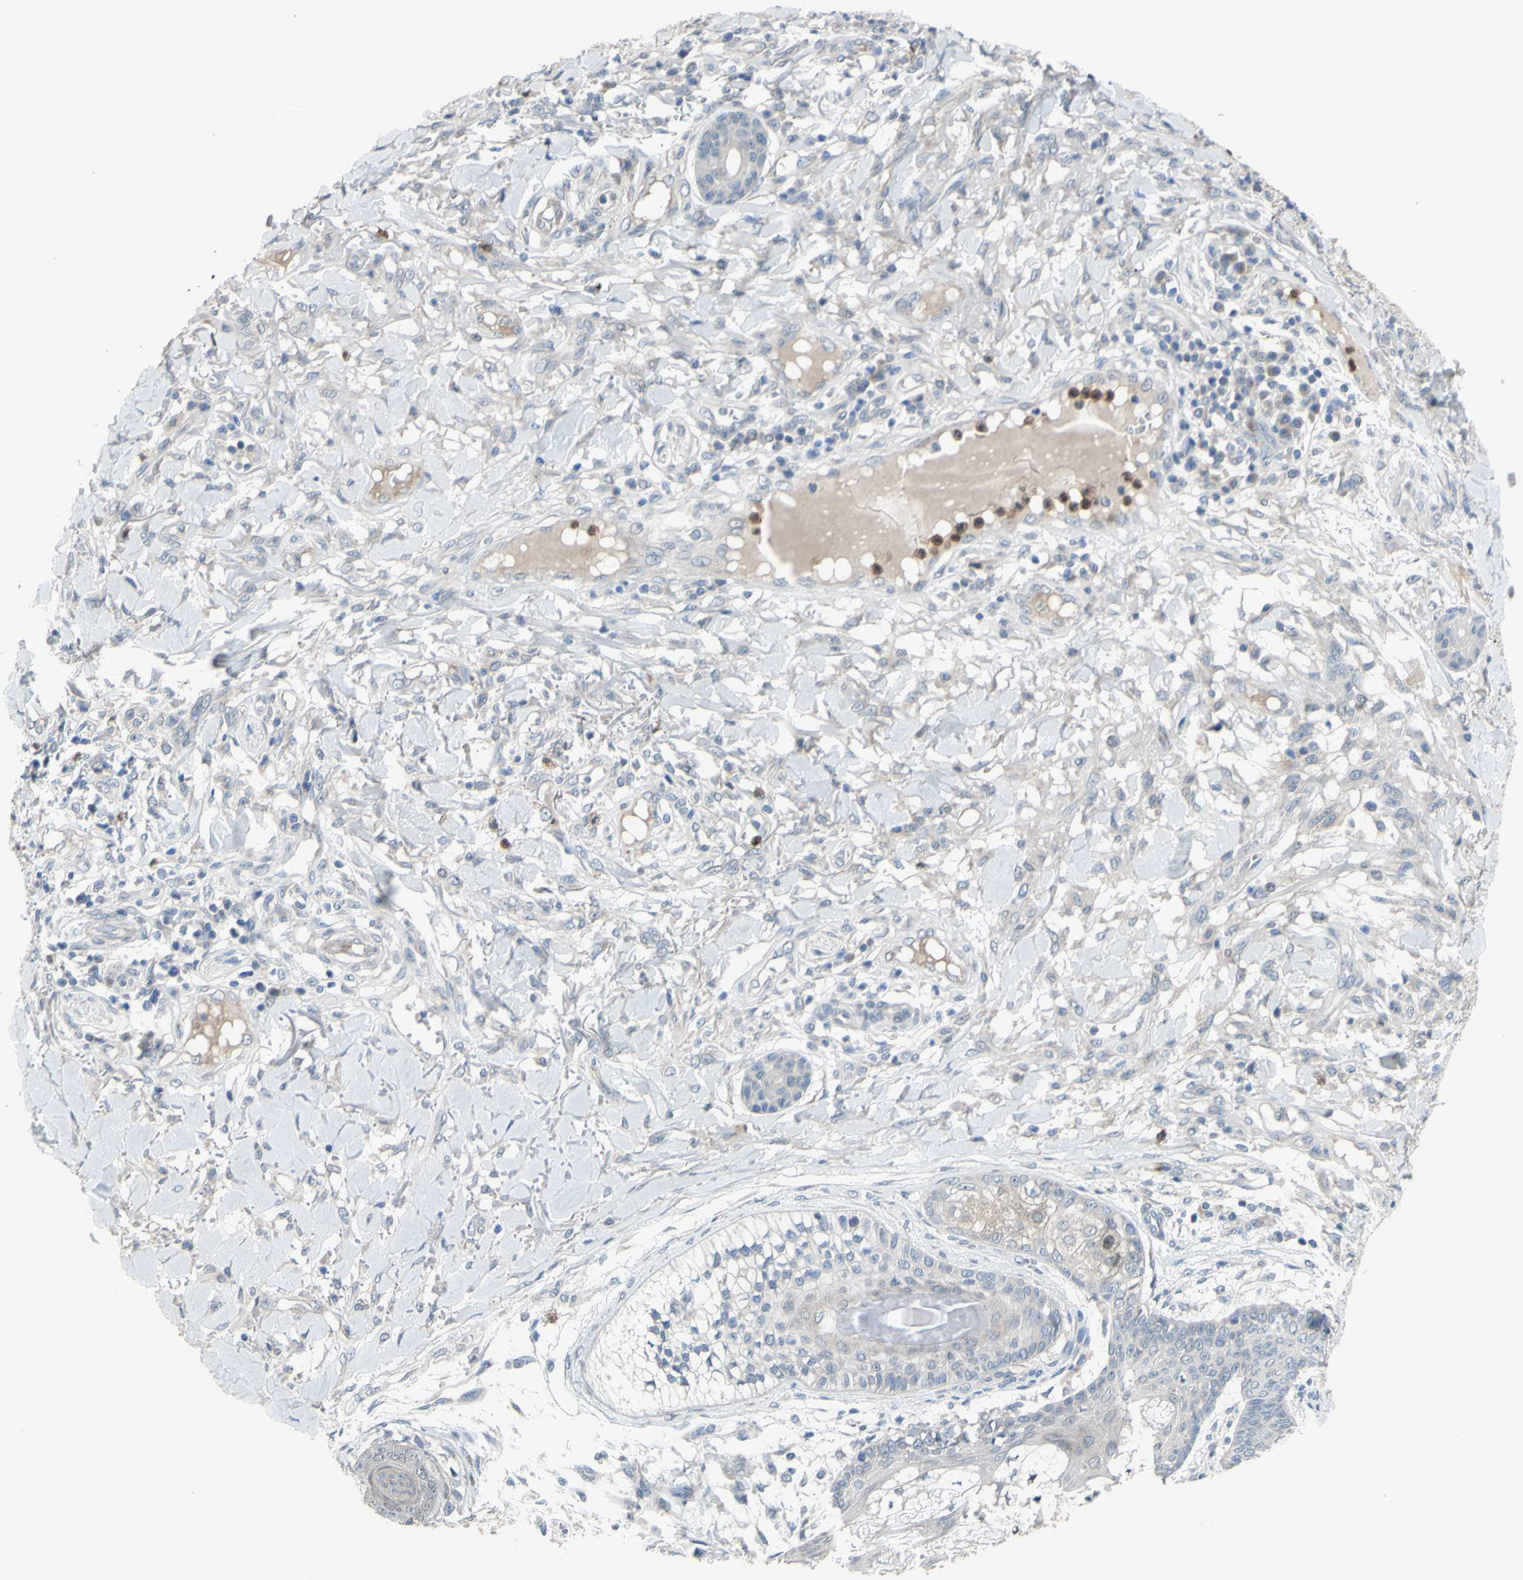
{"staining": {"intensity": "weak", "quantity": ">75%", "location": "cytoplasmic/membranous"}, "tissue": "skin cancer", "cell_type": "Tumor cells", "image_type": "cancer", "snomed": [{"axis": "morphology", "description": "Squamous cell carcinoma, NOS"}, {"axis": "topography", "description": "Skin"}], "caption": "An immunohistochemistry histopathology image of tumor tissue is shown. Protein staining in brown highlights weak cytoplasmic/membranous positivity in skin cancer (squamous cell carcinoma) within tumor cells. (Brightfield microscopy of DAB IHC at high magnification).", "gene": "GRAMD2B", "patient": {"sex": "female", "age": 78}}